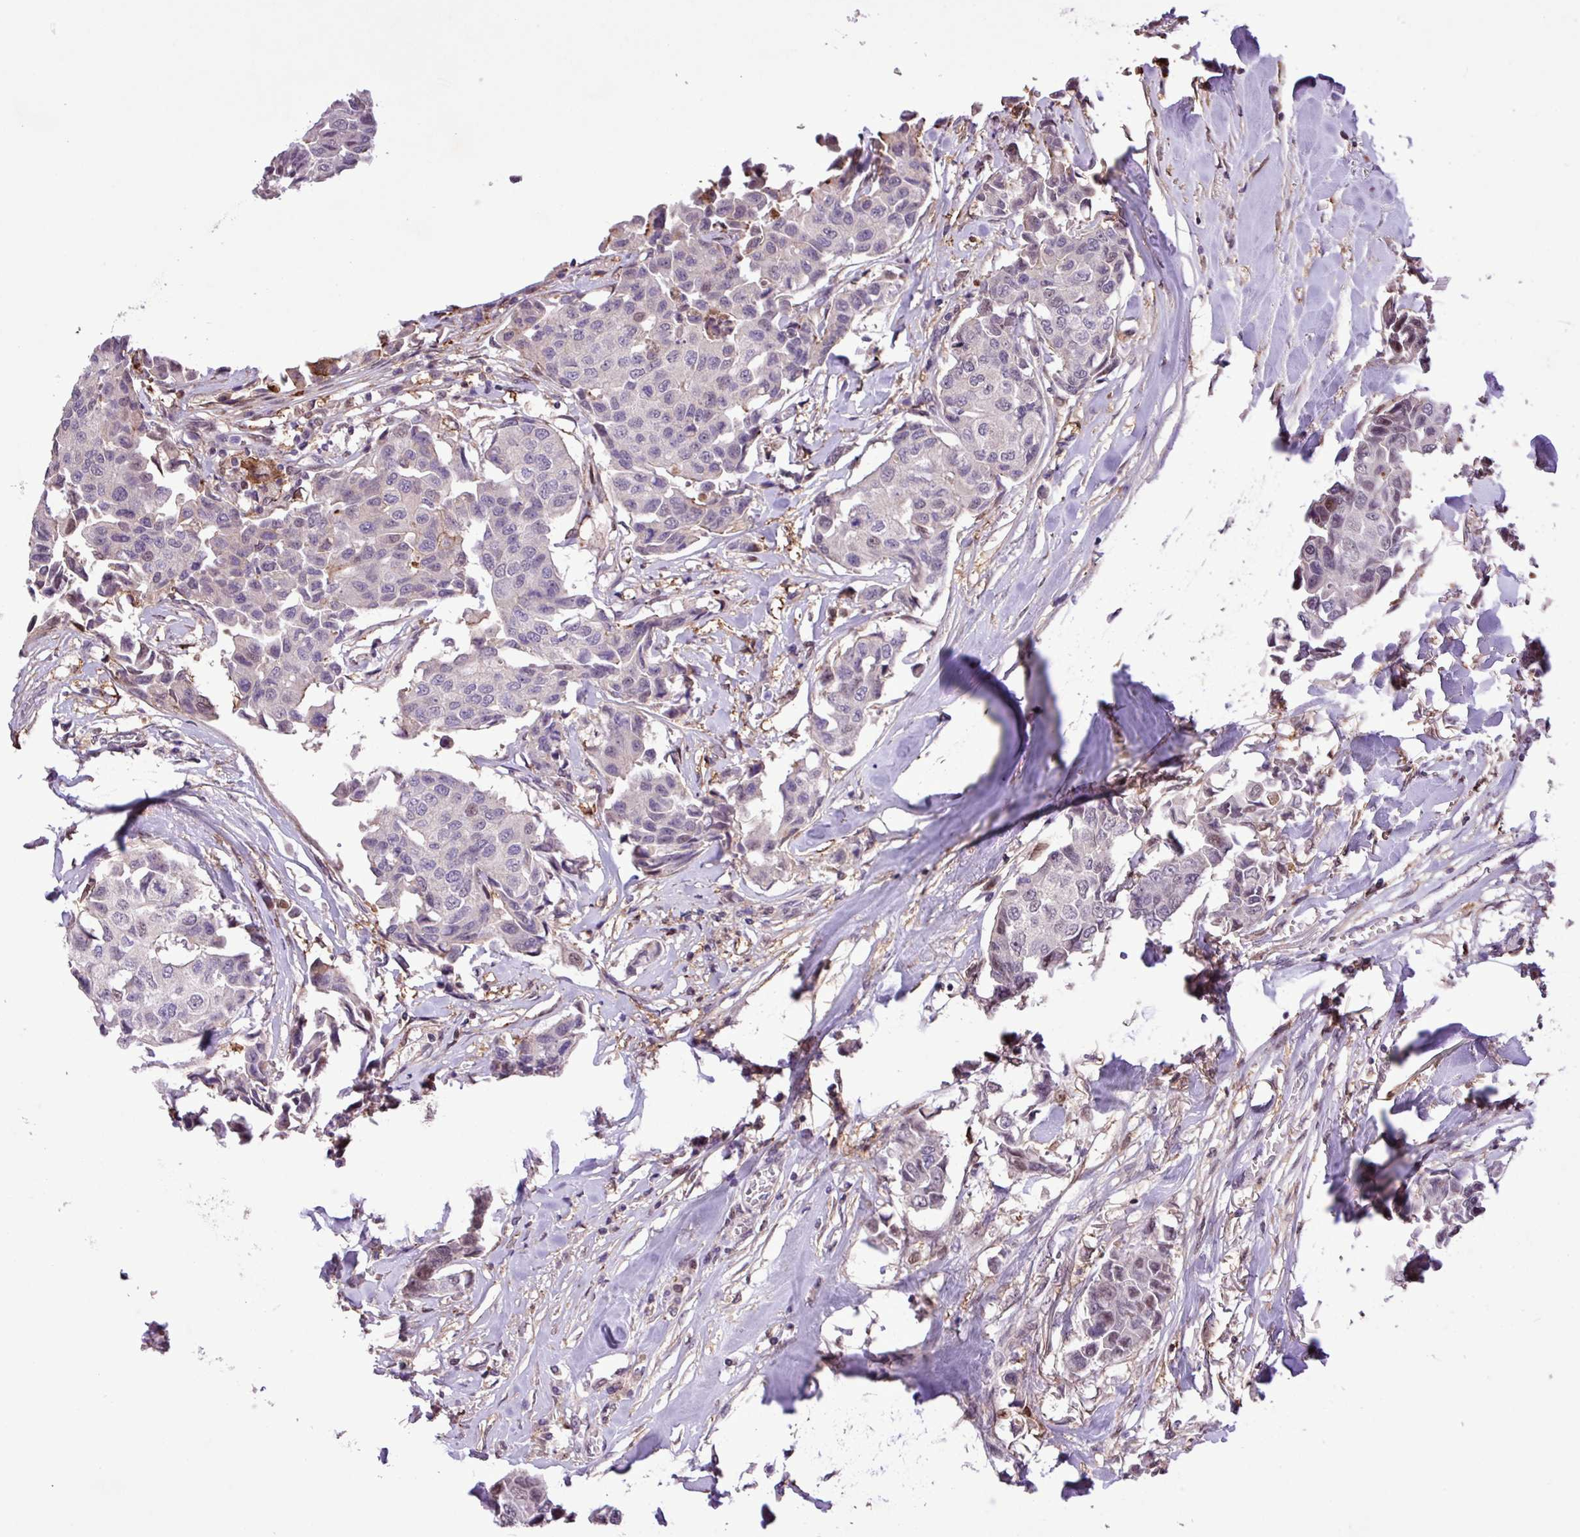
{"staining": {"intensity": "negative", "quantity": "none", "location": "none"}, "tissue": "breast cancer", "cell_type": "Tumor cells", "image_type": "cancer", "snomed": [{"axis": "morphology", "description": "Duct carcinoma"}, {"axis": "topography", "description": "Breast"}], "caption": "Micrograph shows no significant protein staining in tumor cells of breast cancer (infiltrating ductal carcinoma). (DAB IHC visualized using brightfield microscopy, high magnification).", "gene": "RPP25L", "patient": {"sex": "female", "age": 80}}